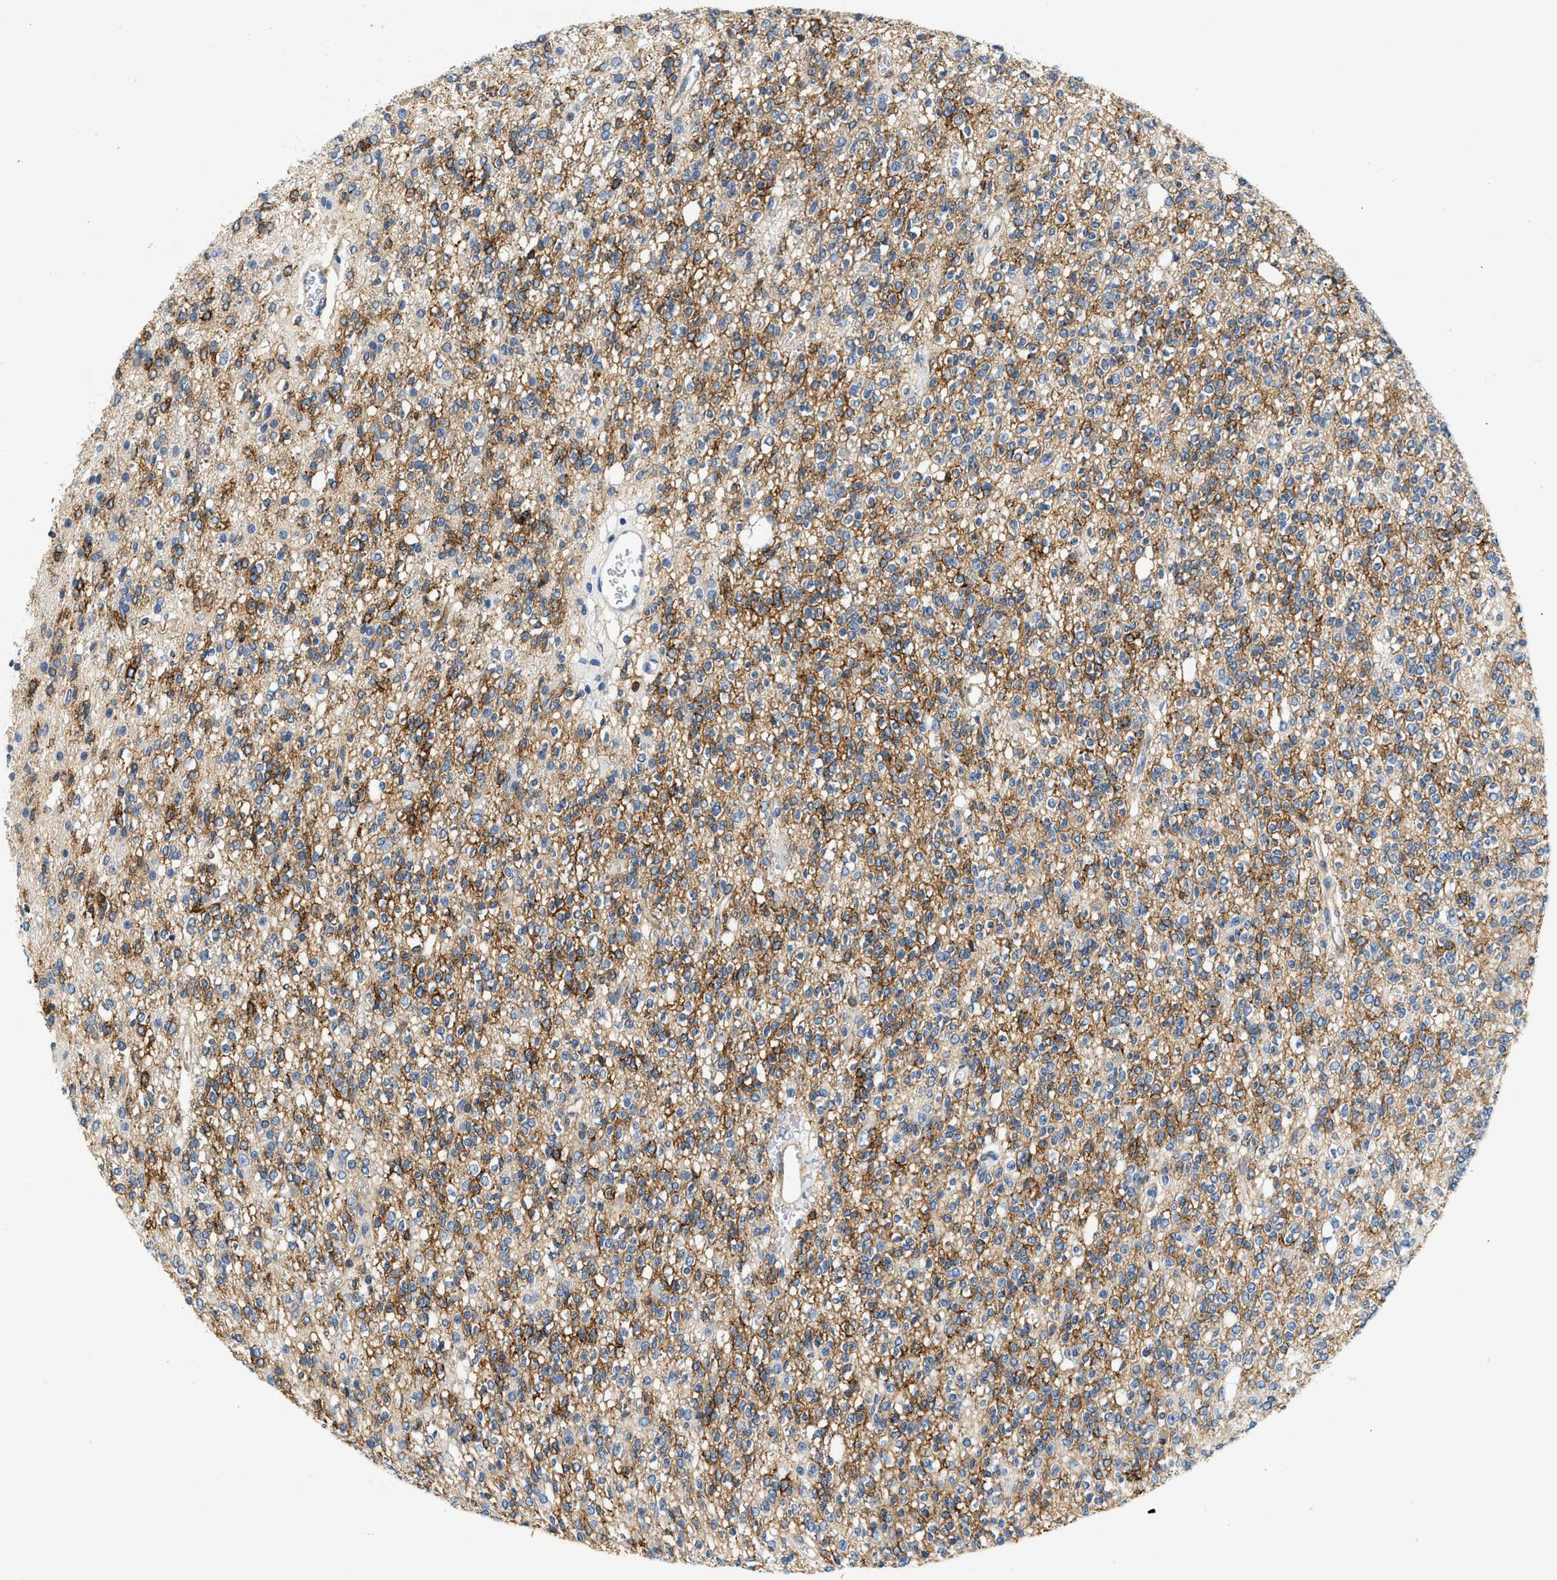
{"staining": {"intensity": "moderate", "quantity": ">75%", "location": "cytoplasmic/membranous"}, "tissue": "glioma", "cell_type": "Tumor cells", "image_type": "cancer", "snomed": [{"axis": "morphology", "description": "Glioma, malignant, High grade"}, {"axis": "topography", "description": "Brain"}], "caption": "Moderate cytoplasmic/membranous protein positivity is appreciated in approximately >75% of tumor cells in malignant glioma (high-grade). The staining was performed using DAB (3,3'-diaminobenzidine), with brown indicating positive protein expression. Nuclei are stained blue with hematoxylin.", "gene": "PDGFRA", "patient": {"sex": "male", "age": 34}}